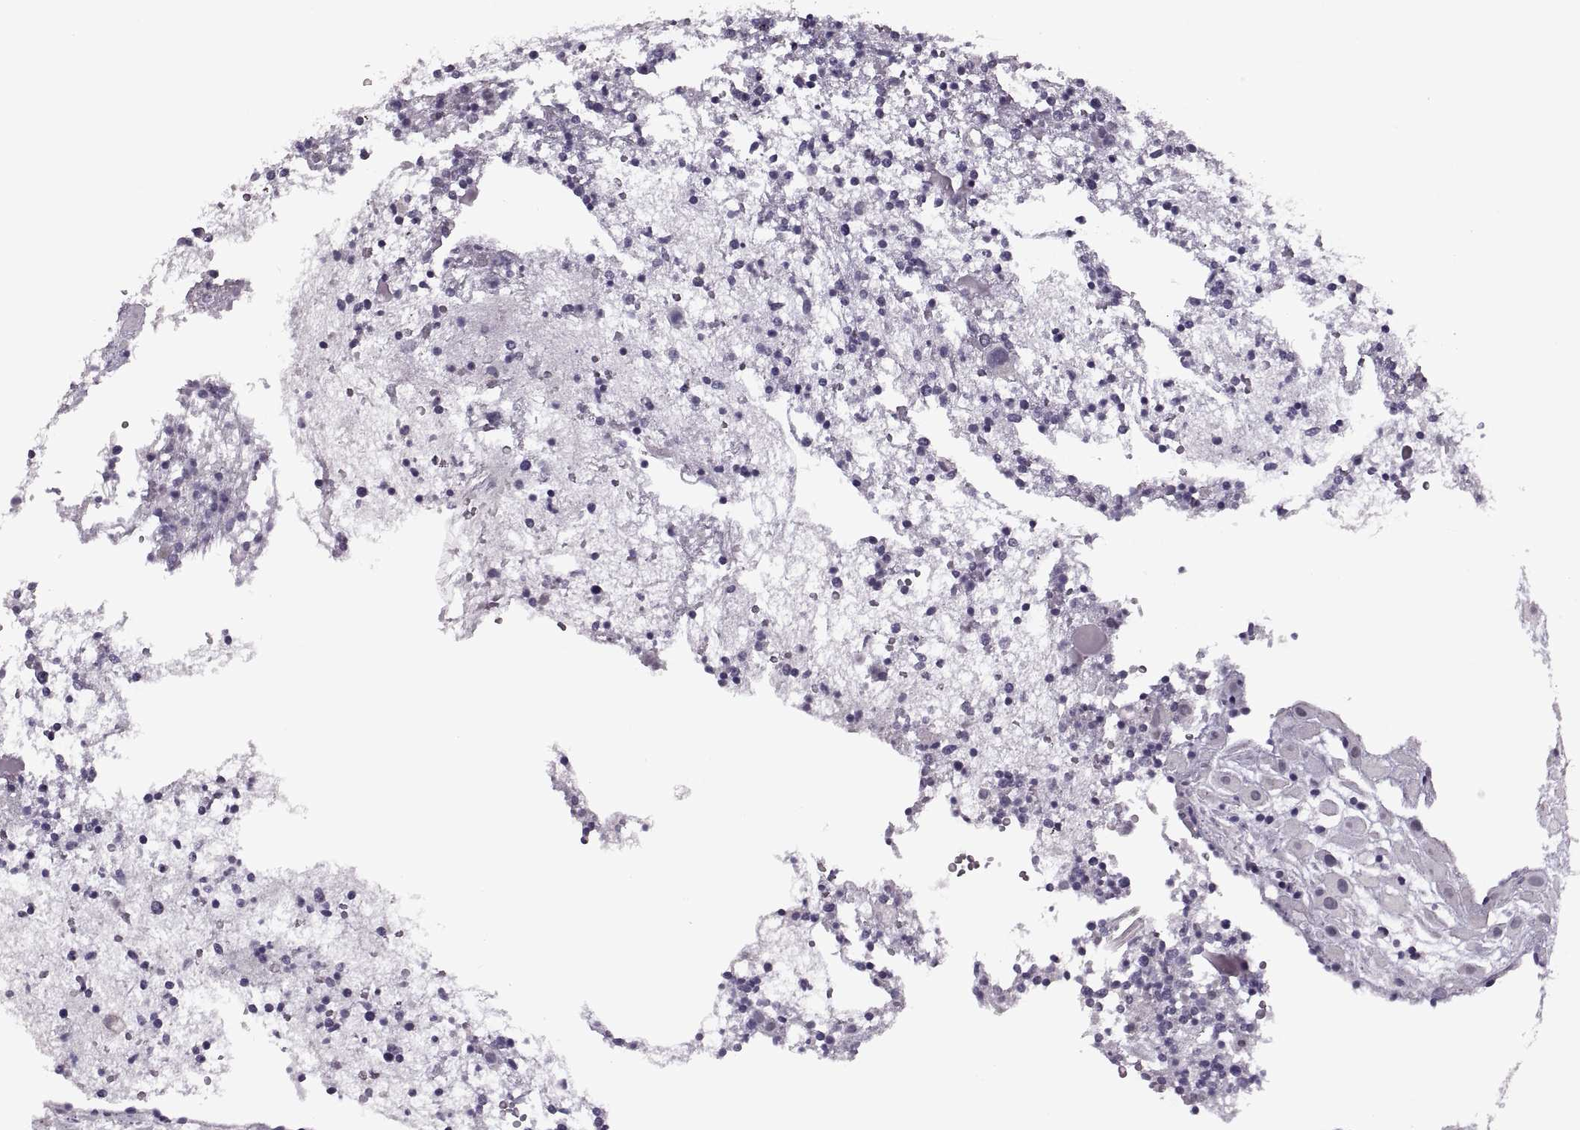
{"staining": {"intensity": "negative", "quantity": "none", "location": "none"}, "tissue": "placenta", "cell_type": "Decidual cells", "image_type": "normal", "snomed": [{"axis": "morphology", "description": "Normal tissue, NOS"}, {"axis": "topography", "description": "Placenta"}], "caption": "Immunohistochemistry (IHC) histopathology image of benign human placenta stained for a protein (brown), which shows no positivity in decidual cells. (Brightfield microscopy of DAB (3,3'-diaminobenzidine) immunohistochemistry at high magnification).", "gene": "PAGE2B", "patient": {"sex": "female", "age": 24}}